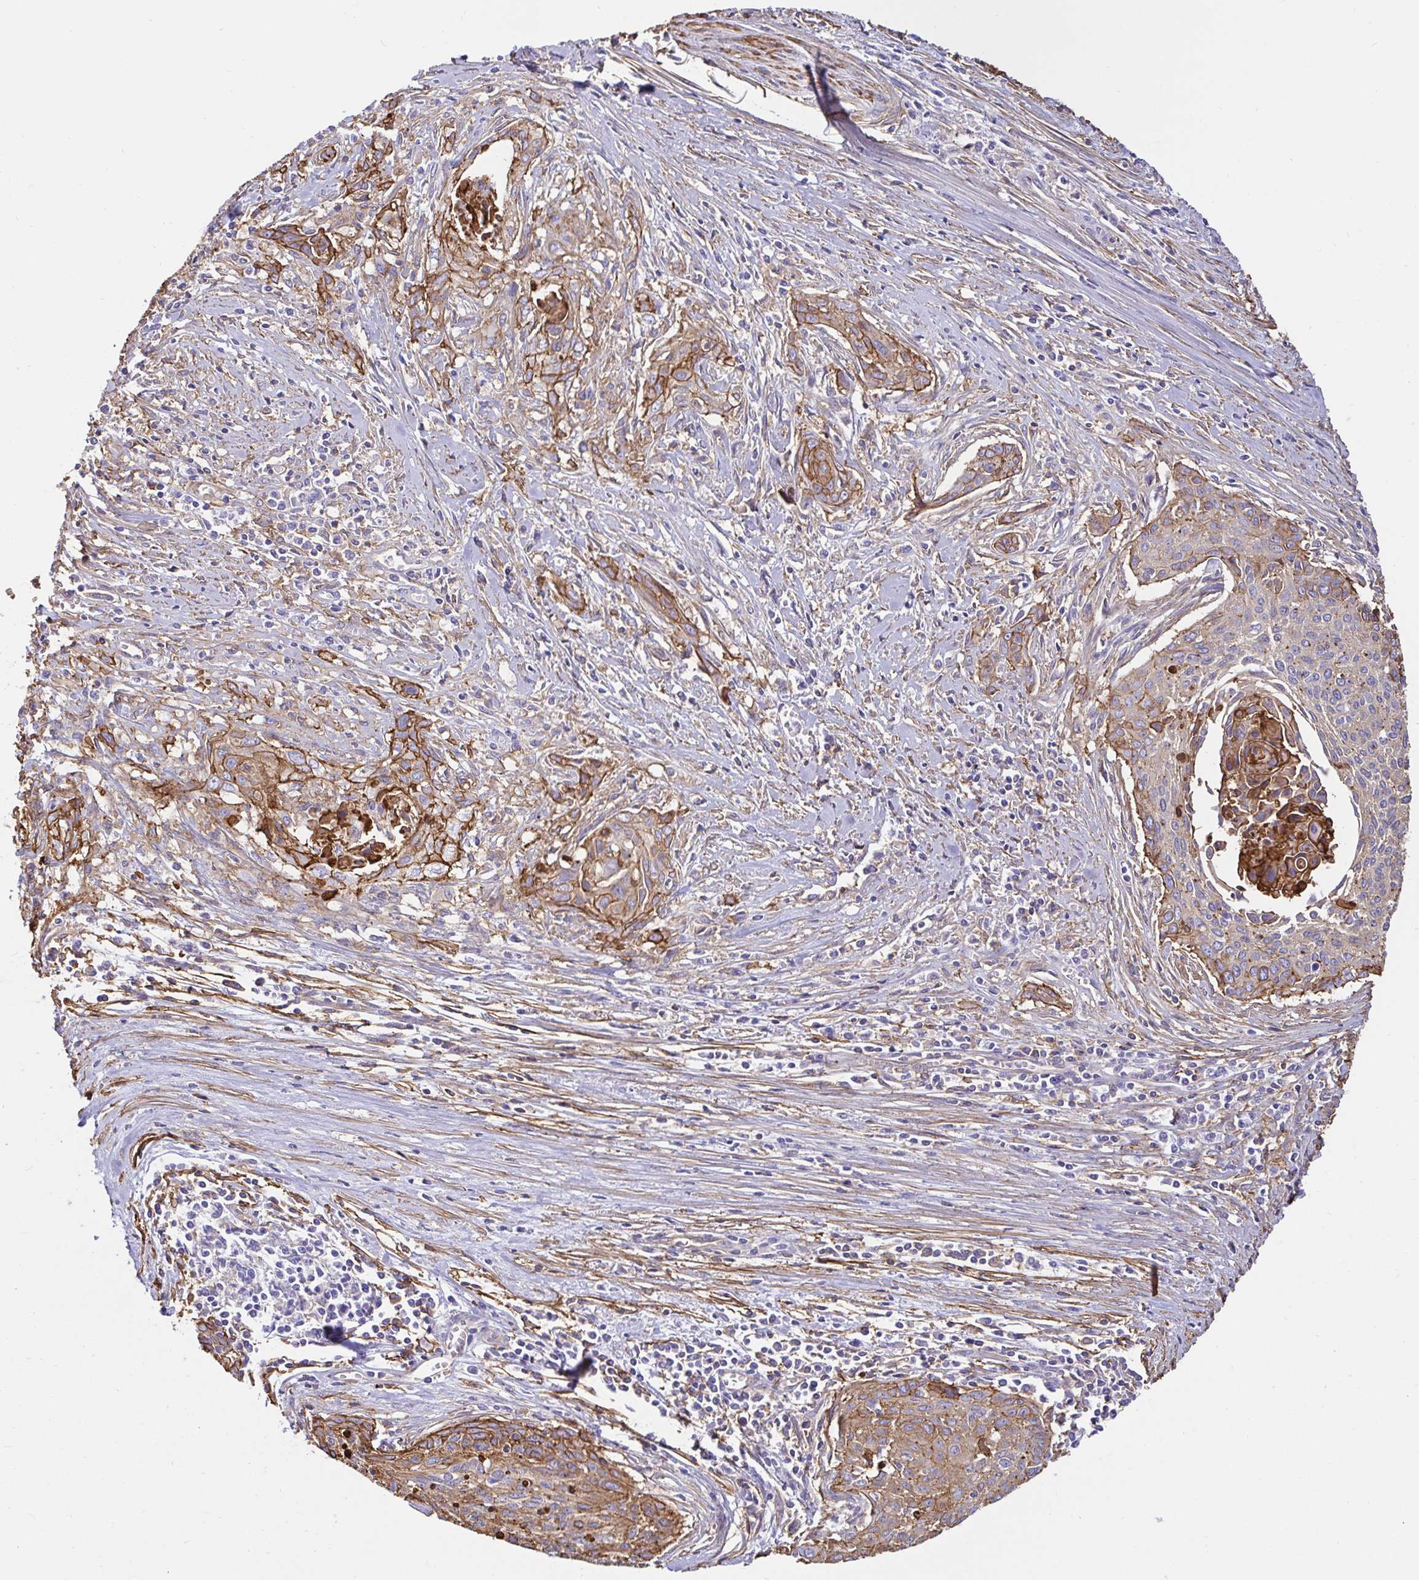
{"staining": {"intensity": "moderate", "quantity": "25%-75%", "location": "cytoplasmic/membranous"}, "tissue": "cervical cancer", "cell_type": "Tumor cells", "image_type": "cancer", "snomed": [{"axis": "morphology", "description": "Squamous cell carcinoma, NOS"}, {"axis": "topography", "description": "Cervix"}], "caption": "This photomicrograph shows IHC staining of human cervical squamous cell carcinoma, with medium moderate cytoplasmic/membranous expression in about 25%-75% of tumor cells.", "gene": "ANXA2", "patient": {"sex": "female", "age": 55}}